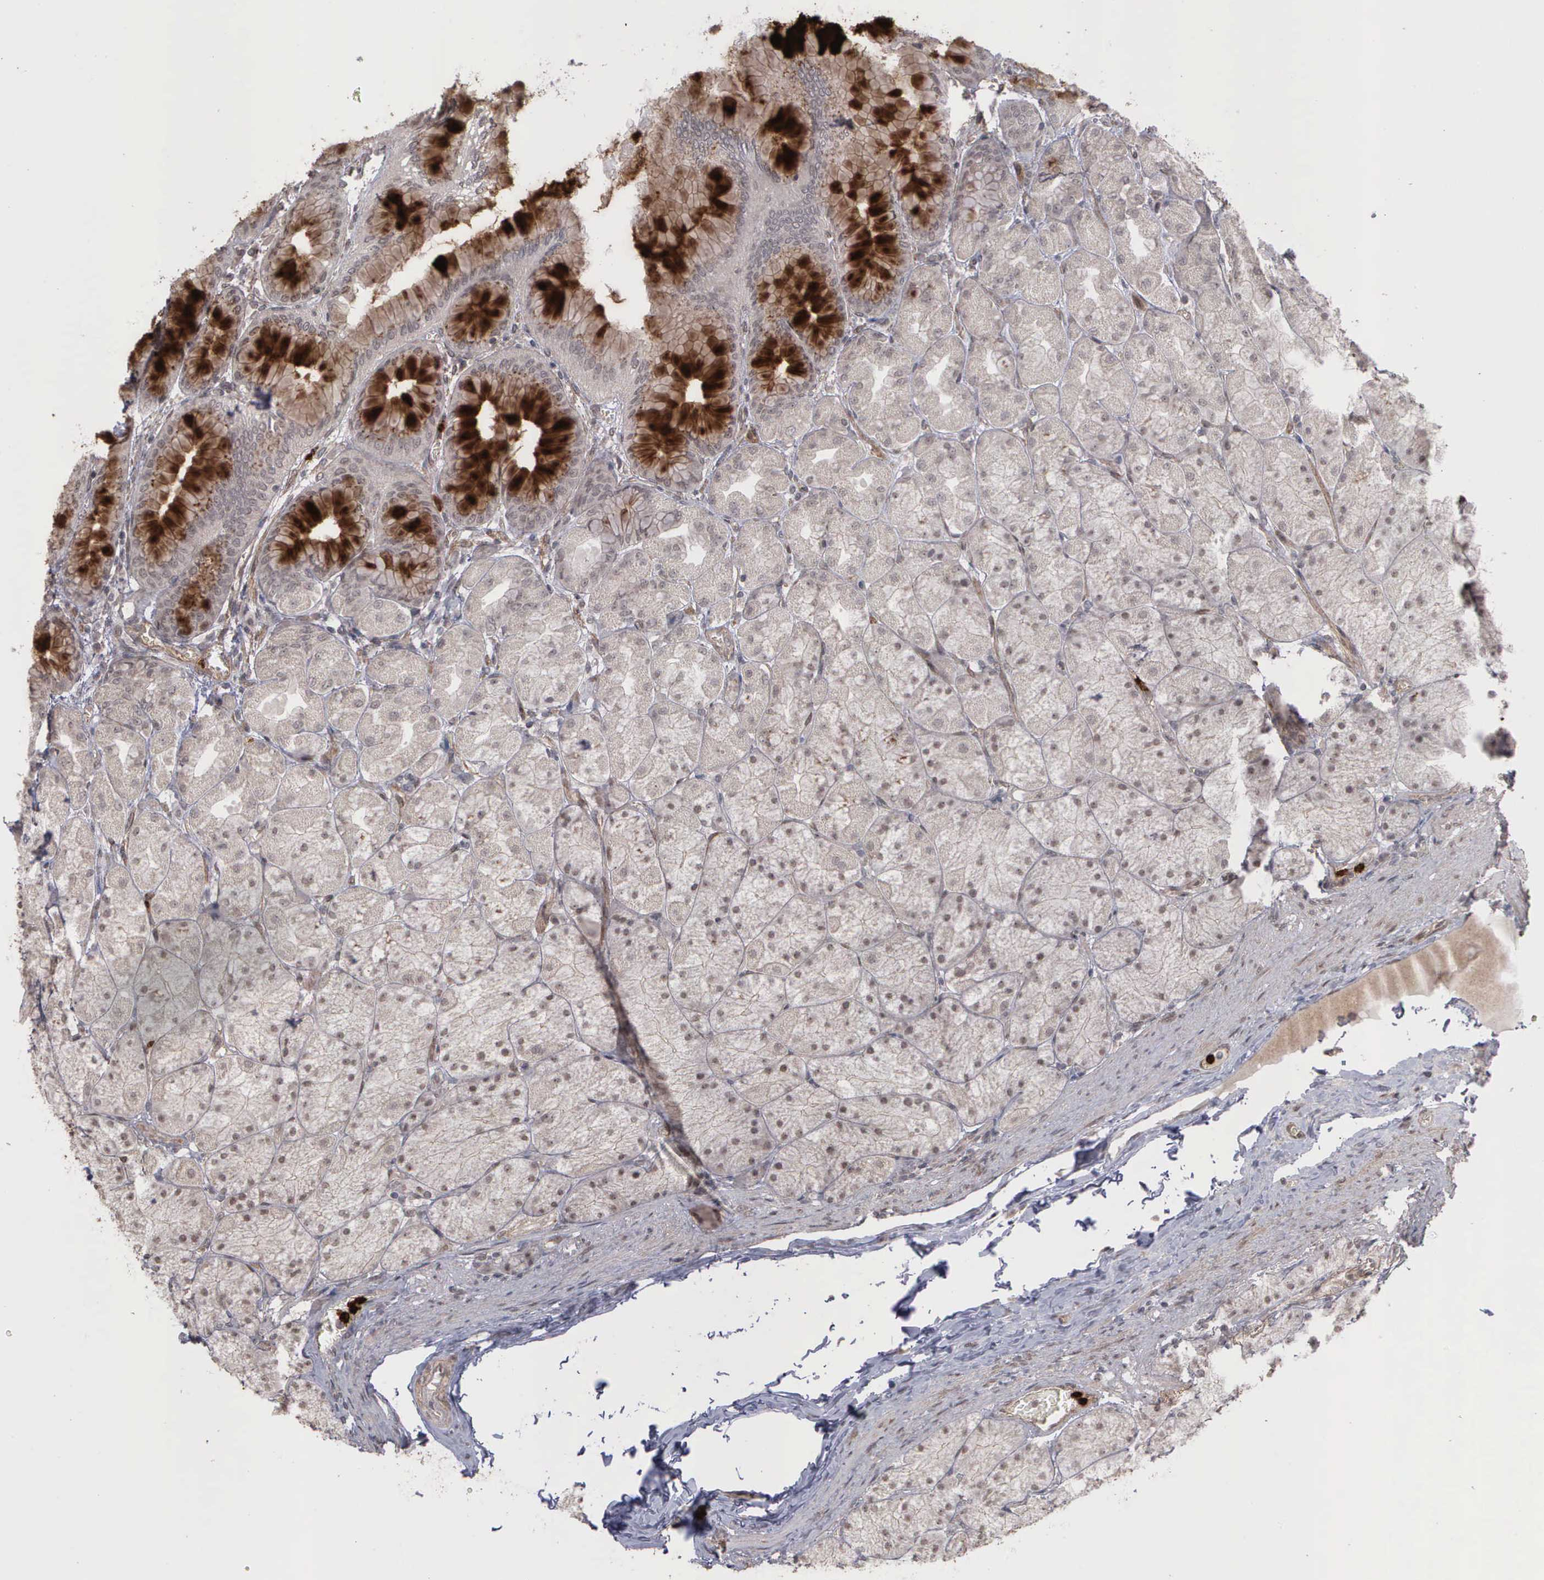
{"staining": {"intensity": "strong", "quantity": "25%-75%", "location": "cytoplasmic/membranous"}, "tissue": "stomach", "cell_type": "Glandular cells", "image_type": "normal", "snomed": [{"axis": "morphology", "description": "Normal tissue, NOS"}, {"axis": "topography", "description": "Stomach, upper"}], "caption": "Immunohistochemical staining of unremarkable stomach displays high levels of strong cytoplasmic/membranous expression in approximately 25%-75% of glandular cells.", "gene": "MMP9", "patient": {"sex": "female", "age": 56}}